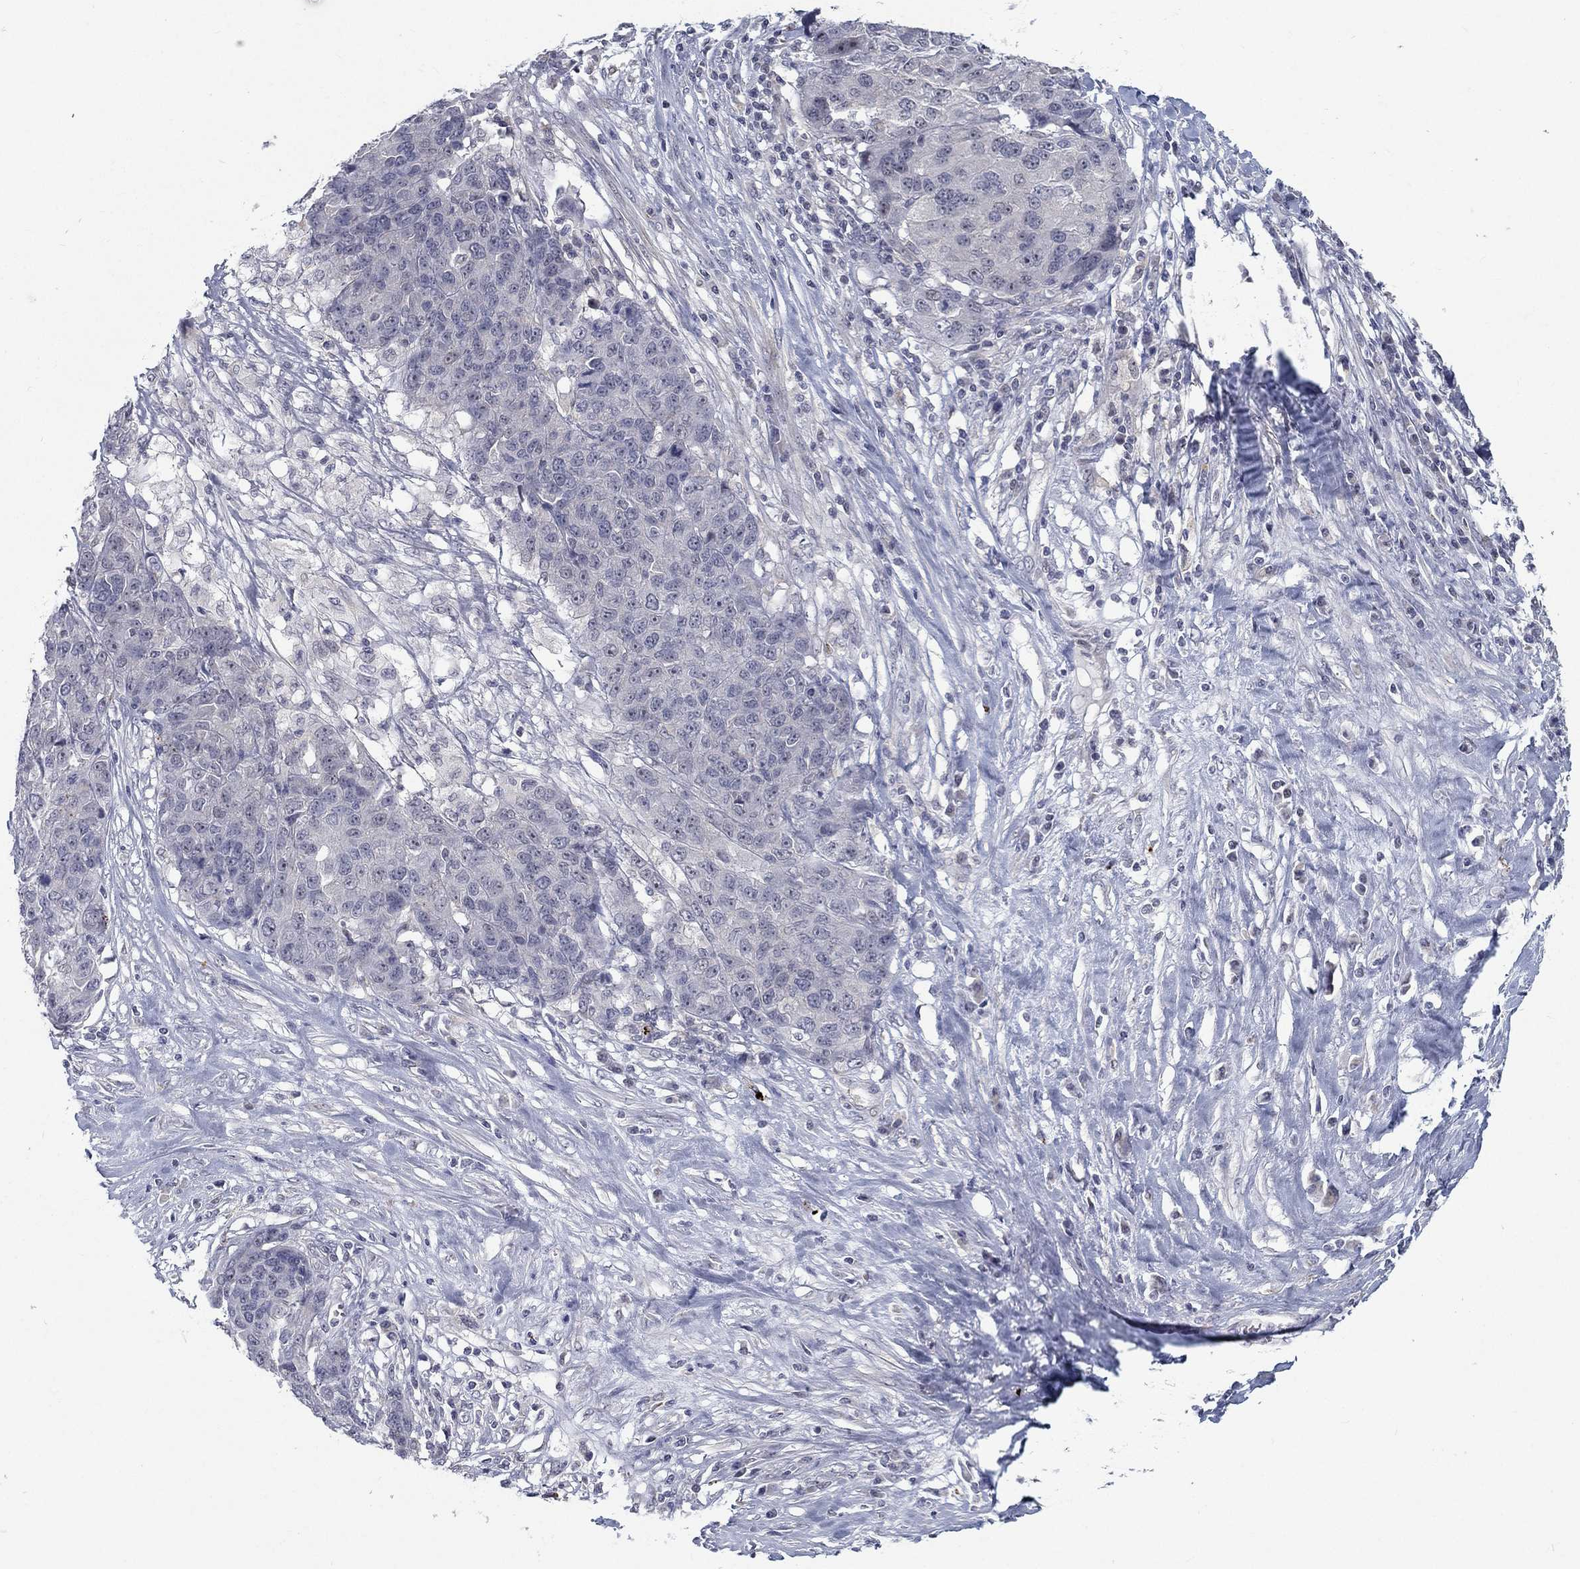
{"staining": {"intensity": "negative", "quantity": "none", "location": "none"}, "tissue": "ovarian cancer", "cell_type": "Tumor cells", "image_type": "cancer", "snomed": [{"axis": "morphology", "description": "Cystadenocarcinoma, serous, NOS"}, {"axis": "topography", "description": "Ovary"}], "caption": "High power microscopy micrograph of an immunohistochemistry image of ovarian cancer, revealing no significant staining in tumor cells. The staining was performed using DAB to visualize the protein expression in brown, while the nuclei were stained in blue with hematoxylin (Magnification: 20x).", "gene": "MTSS2", "patient": {"sex": "female", "age": 87}}